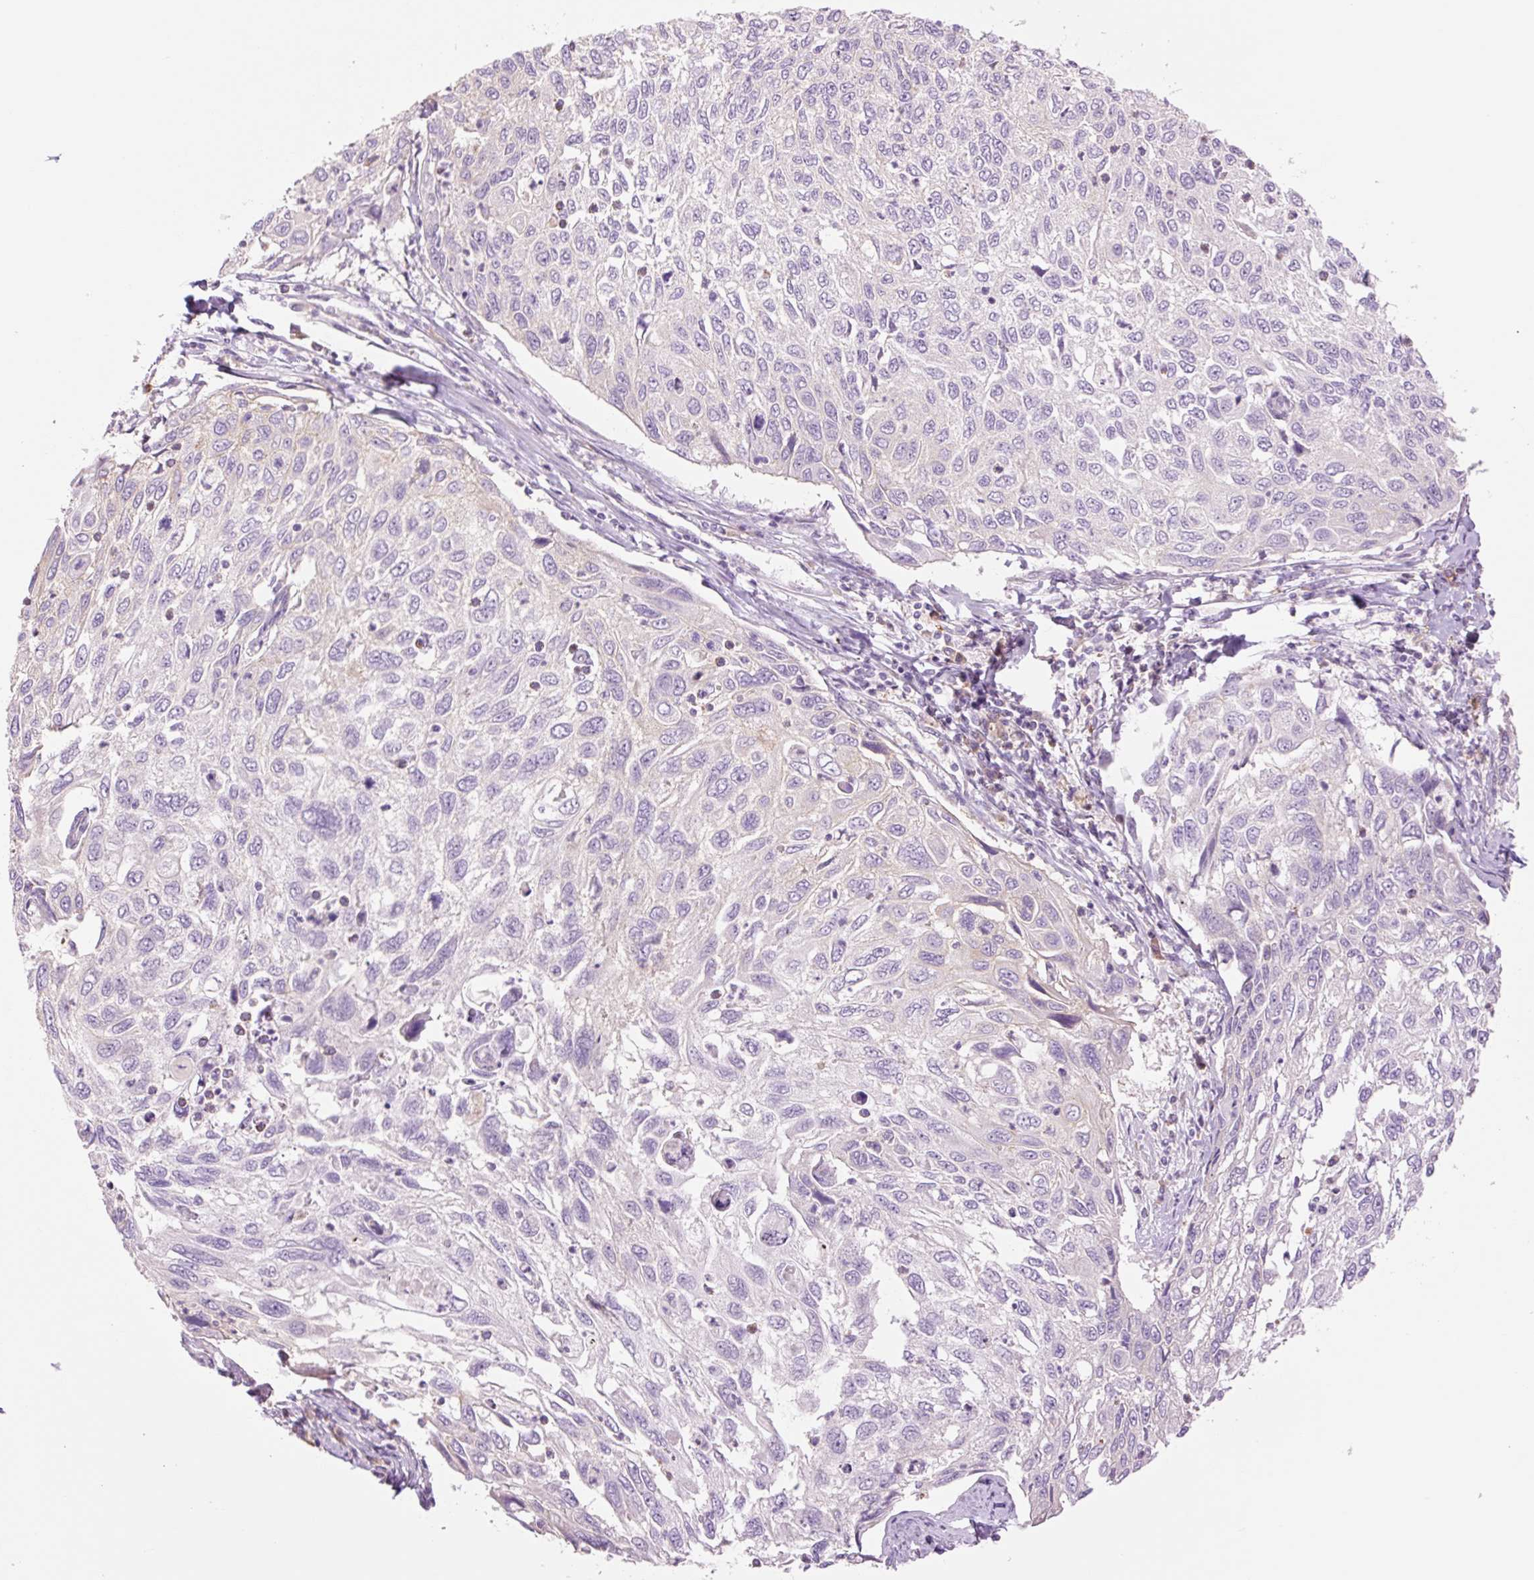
{"staining": {"intensity": "negative", "quantity": "none", "location": "none"}, "tissue": "cervical cancer", "cell_type": "Tumor cells", "image_type": "cancer", "snomed": [{"axis": "morphology", "description": "Squamous cell carcinoma, NOS"}, {"axis": "topography", "description": "Cervix"}], "caption": "Immunohistochemistry micrograph of cervical squamous cell carcinoma stained for a protein (brown), which exhibits no staining in tumor cells.", "gene": "GRID2", "patient": {"sex": "female", "age": 70}}